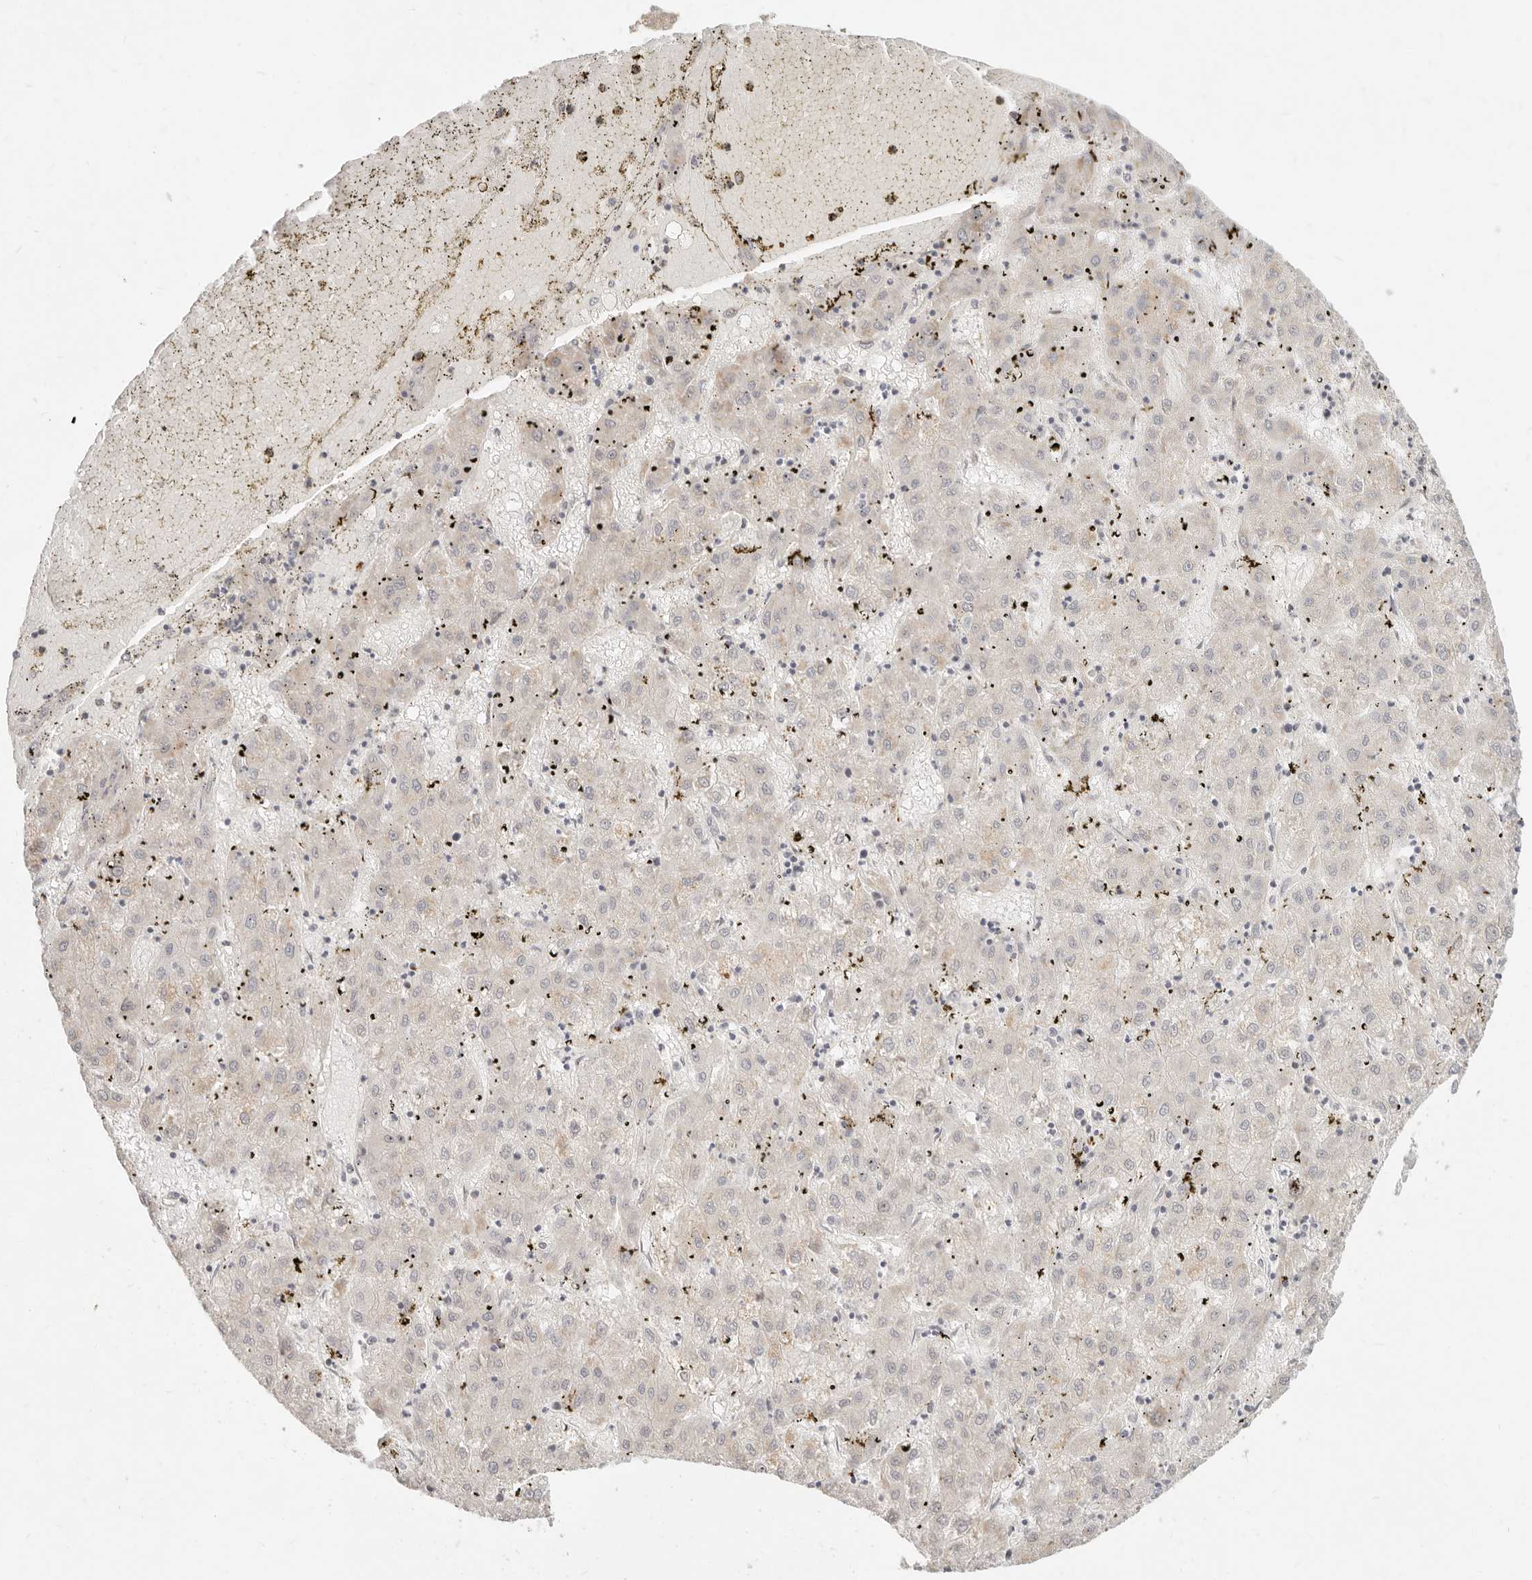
{"staining": {"intensity": "weak", "quantity": "25%-75%", "location": "cytoplasmic/membranous"}, "tissue": "liver cancer", "cell_type": "Tumor cells", "image_type": "cancer", "snomed": [{"axis": "morphology", "description": "Carcinoma, Hepatocellular, NOS"}, {"axis": "topography", "description": "Liver"}], "caption": "Liver hepatocellular carcinoma was stained to show a protein in brown. There is low levels of weak cytoplasmic/membranous staining in approximately 25%-75% of tumor cells.", "gene": "SASS6", "patient": {"sex": "male", "age": 72}}